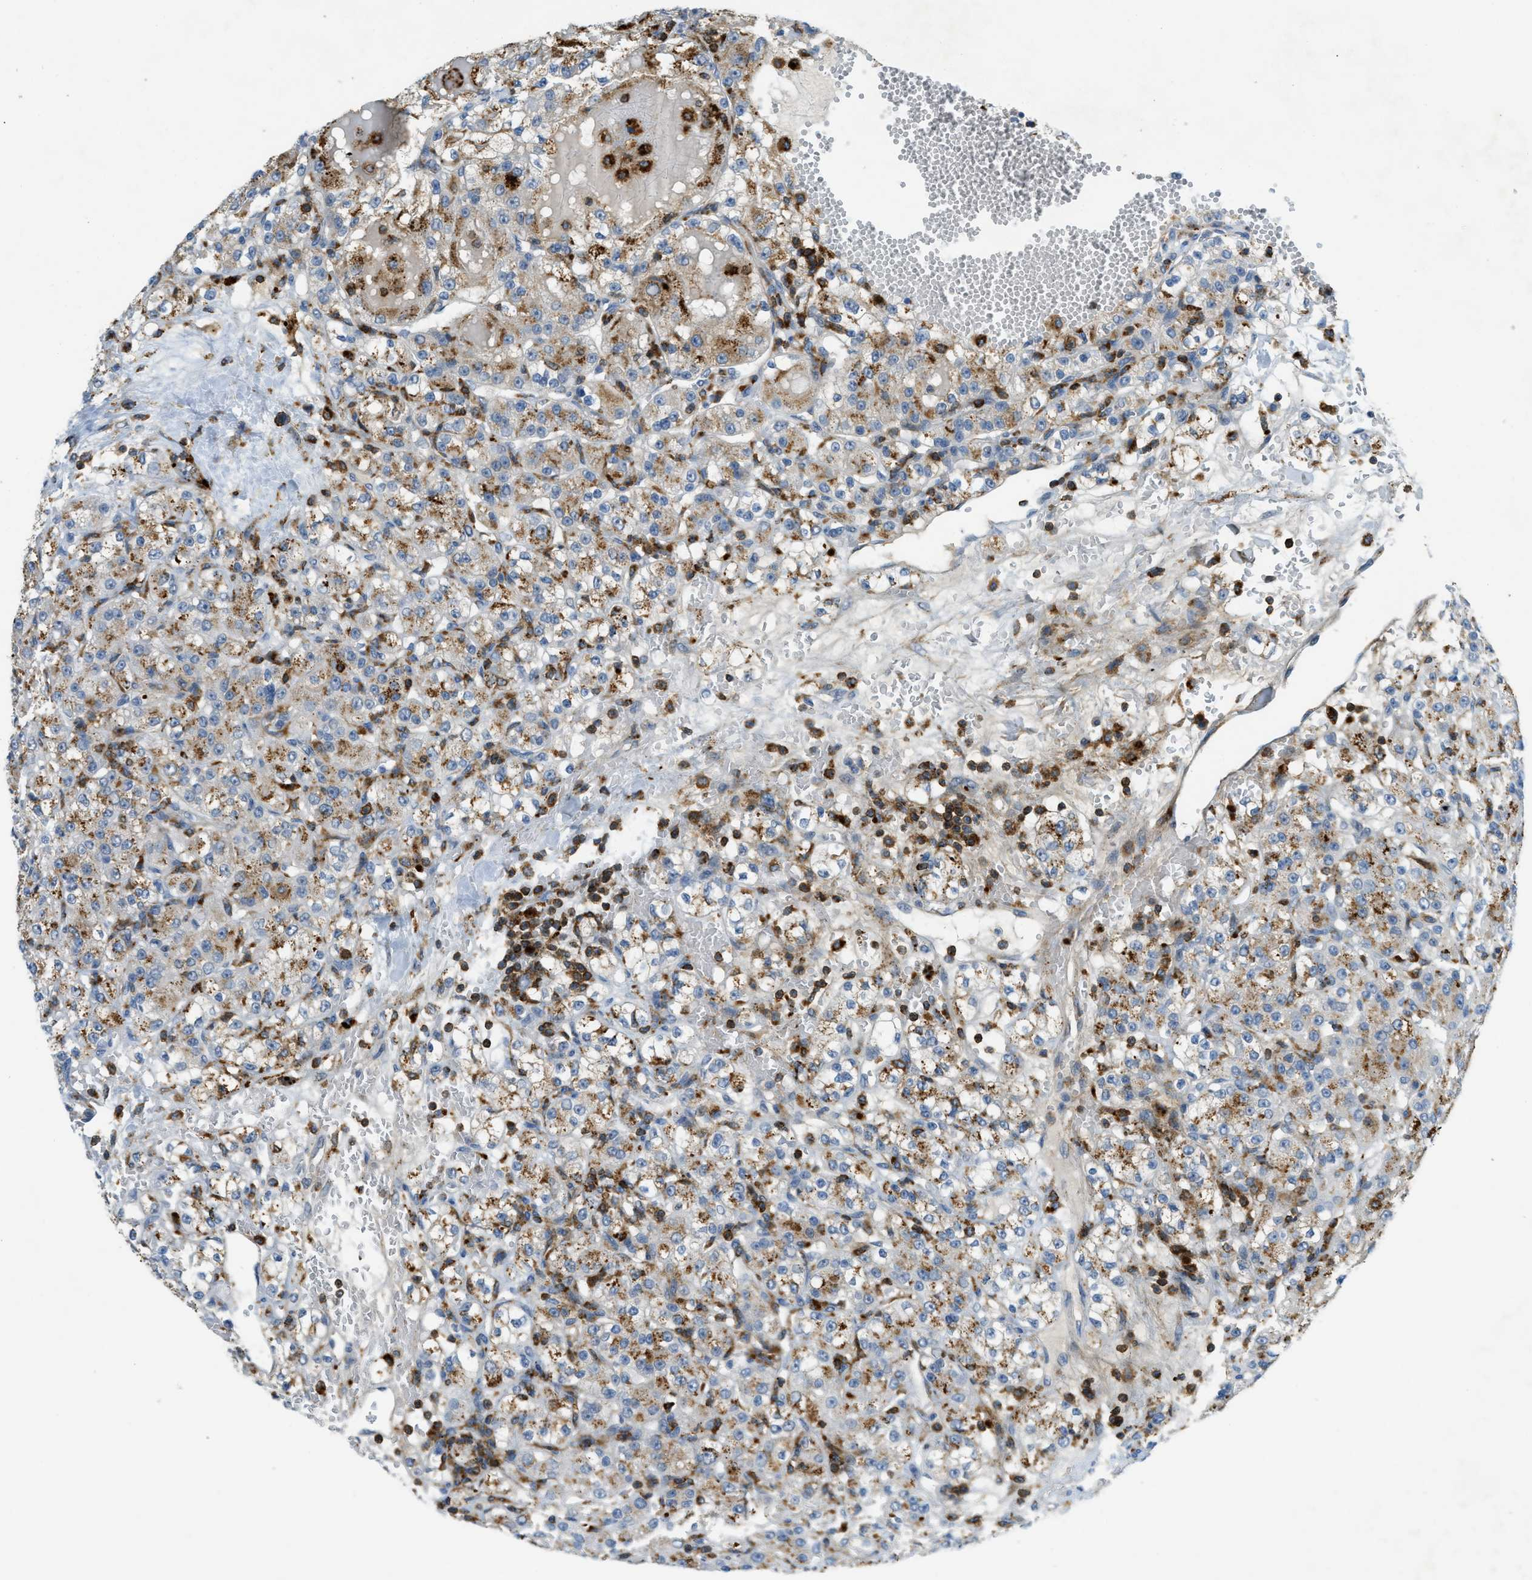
{"staining": {"intensity": "strong", "quantity": "<25%", "location": "cytoplasmic/membranous"}, "tissue": "renal cancer", "cell_type": "Tumor cells", "image_type": "cancer", "snomed": [{"axis": "morphology", "description": "Normal tissue, NOS"}, {"axis": "morphology", "description": "Adenocarcinoma, NOS"}, {"axis": "topography", "description": "Kidney"}], "caption": "A brown stain shows strong cytoplasmic/membranous positivity of a protein in renal adenocarcinoma tumor cells. Immunohistochemistry stains the protein of interest in brown and the nuclei are stained blue.", "gene": "PLBD2", "patient": {"sex": "male", "age": 61}}